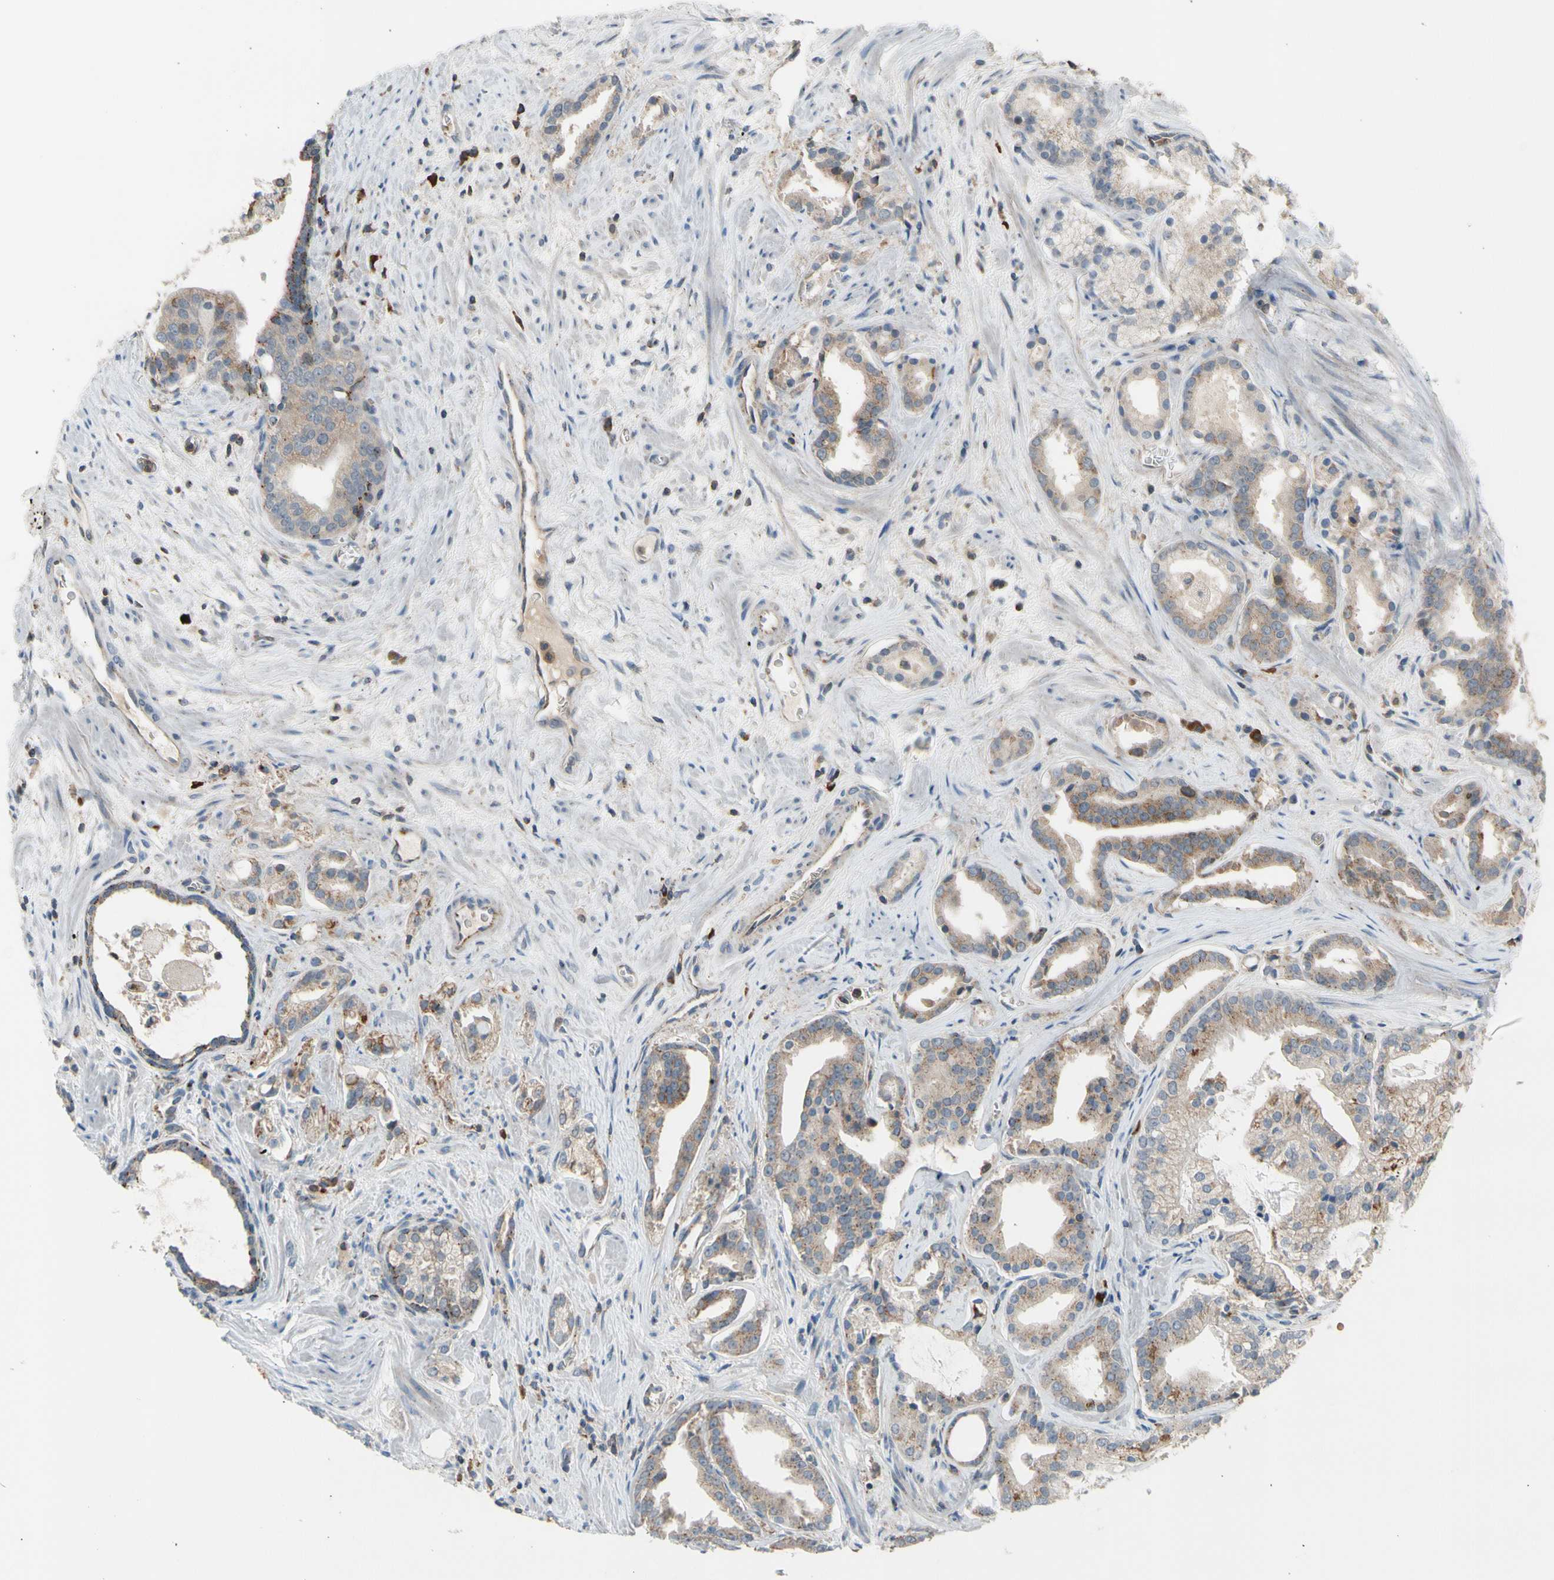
{"staining": {"intensity": "weak", "quantity": "25%-75%", "location": "cytoplasmic/membranous"}, "tissue": "prostate cancer", "cell_type": "Tumor cells", "image_type": "cancer", "snomed": [{"axis": "morphology", "description": "Adenocarcinoma, High grade"}, {"axis": "topography", "description": "Prostate"}], "caption": "An immunohistochemistry image of neoplastic tissue is shown. Protein staining in brown labels weak cytoplasmic/membranous positivity in prostate cancer (adenocarcinoma (high-grade)) within tumor cells.", "gene": "GALNT5", "patient": {"sex": "male", "age": 67}}